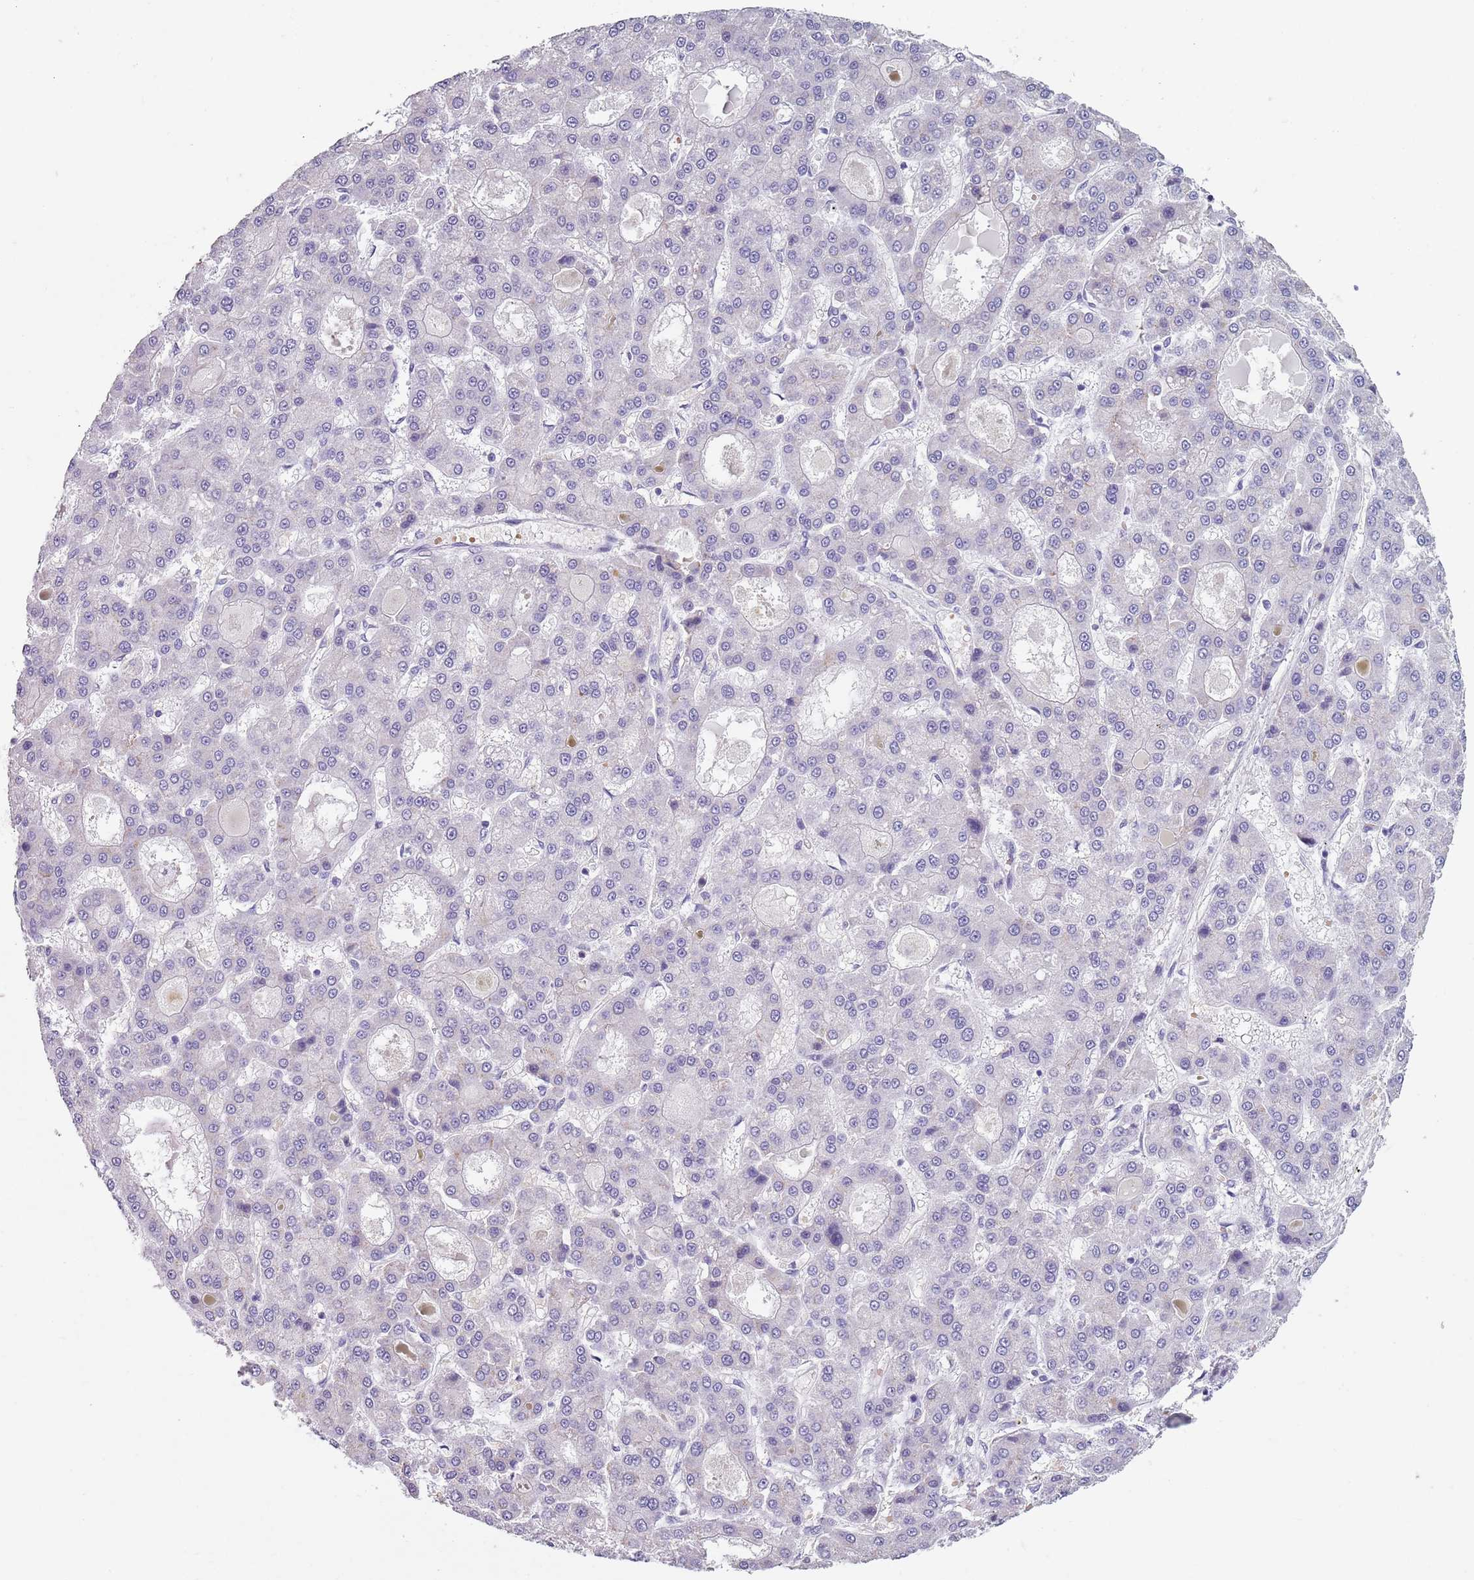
{"staining": {"intensity": "negative", "quantity": "none", "location": "none"}, "tissue": "liver cancer", "cell_type": "Tumor cells", "image_type": "cancer", "snomed": [{"axis": "morphology", "description": "Carcinoma, Hepatocellular, NOS"}, {"axis": "topography", "description": "Liver"}], "caption": "Hepatocellular carcinoma (liver) was stained to show a protein in brown. There is no significant positivity in tumor cells.", "gene": "SPESP1", "patient": {"sex": "male", "age": 70}}